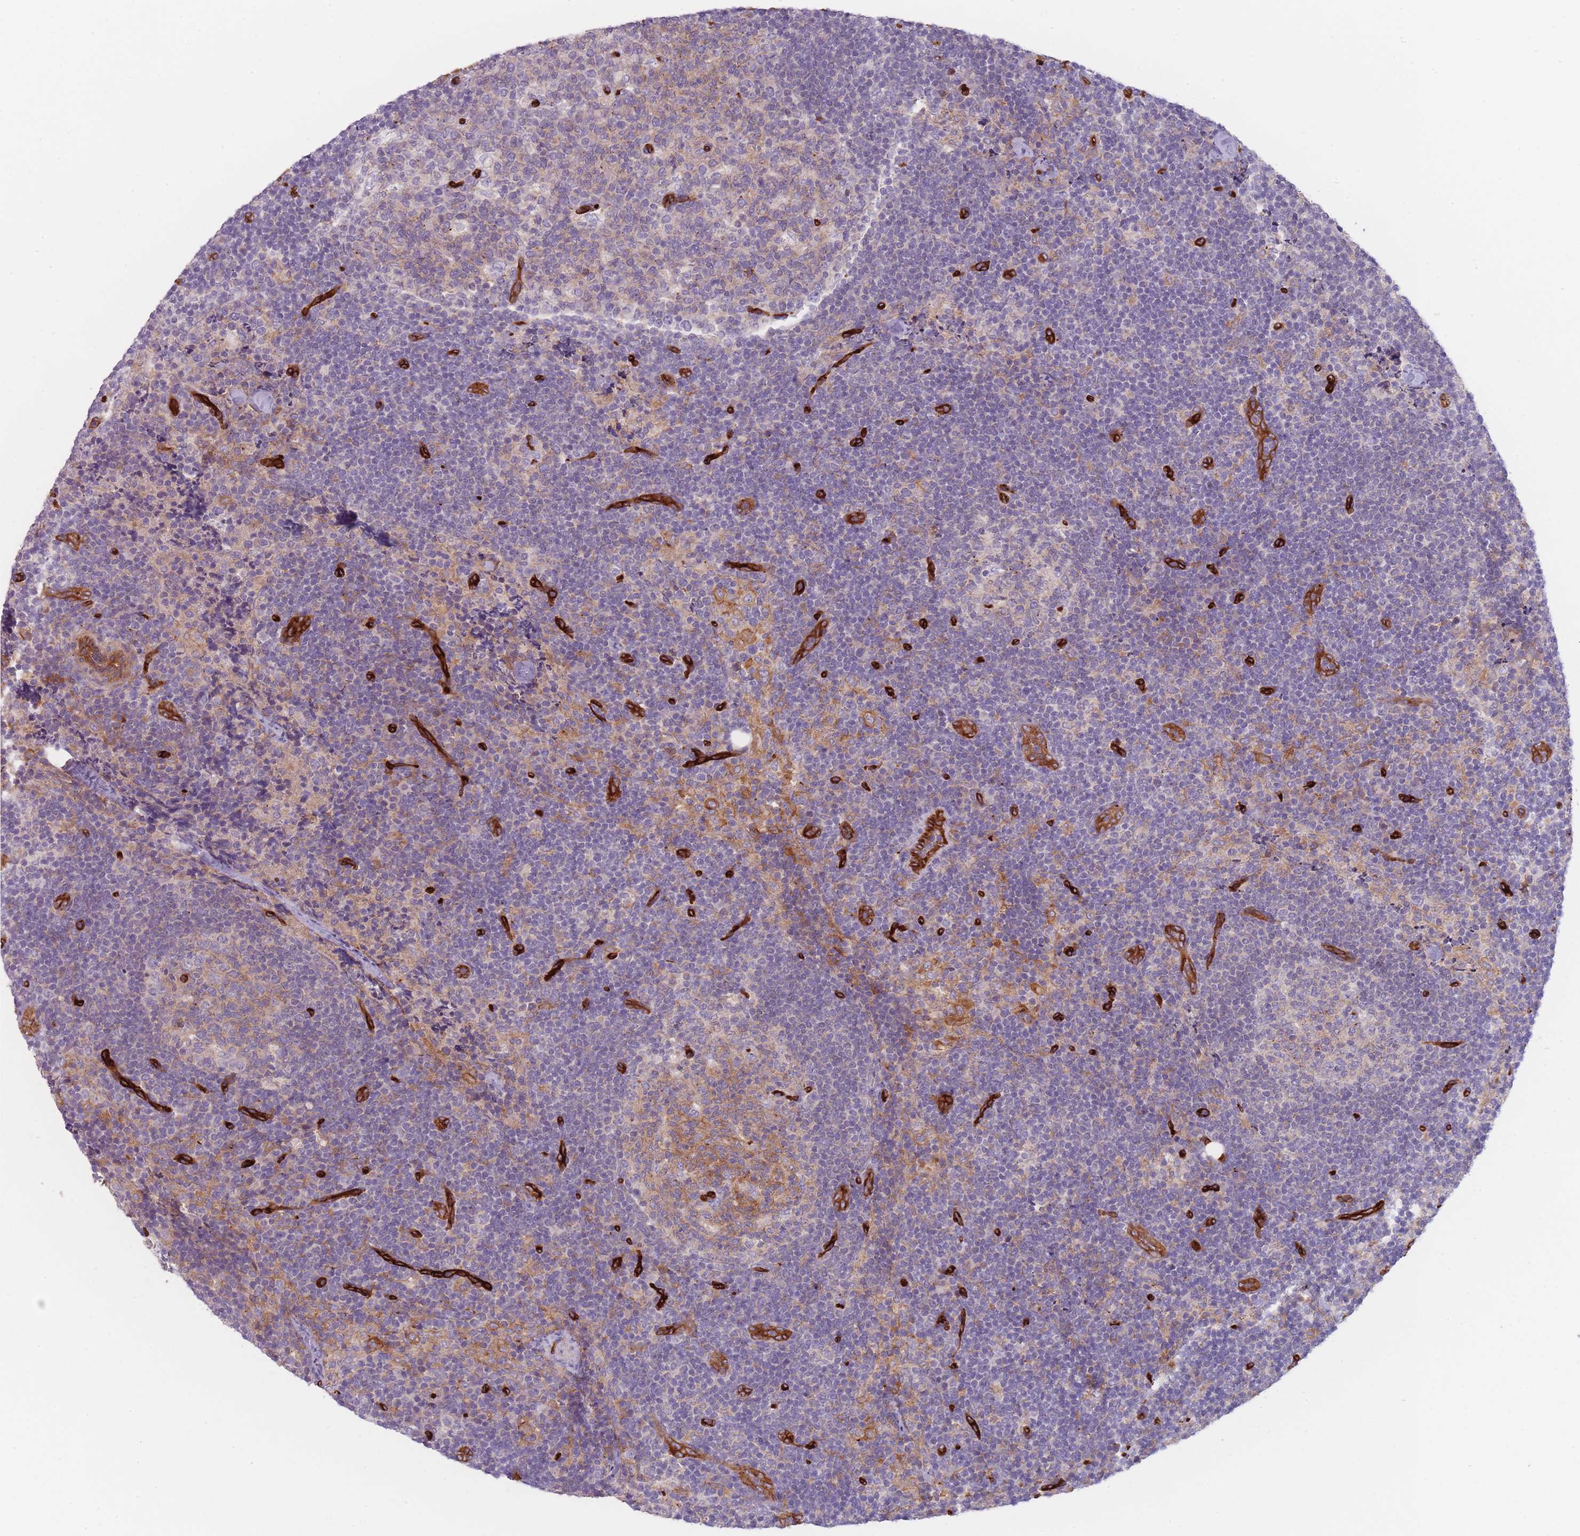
{"staining": {"intensity": "moderate", "quantity": "25%-75%", "location": "cytoplasmic/membranous"}, "tissue": "lymph node", "cell_type": "Germinal center cells", "image_type": "normal", "snomed": [{"axis": "morphology", "description": "Normal tissue, NOS"}, {"axis": "topography", "description": "Lymph node"}], "caption": "Germinal center cells show medium levels of moderate cytoplasmic/membranous staining in approximately 25%-75% of cells in unremarkable human lymph node.", "gene": "CD300LF", "patient": {"sex": "female", "age": 31}}